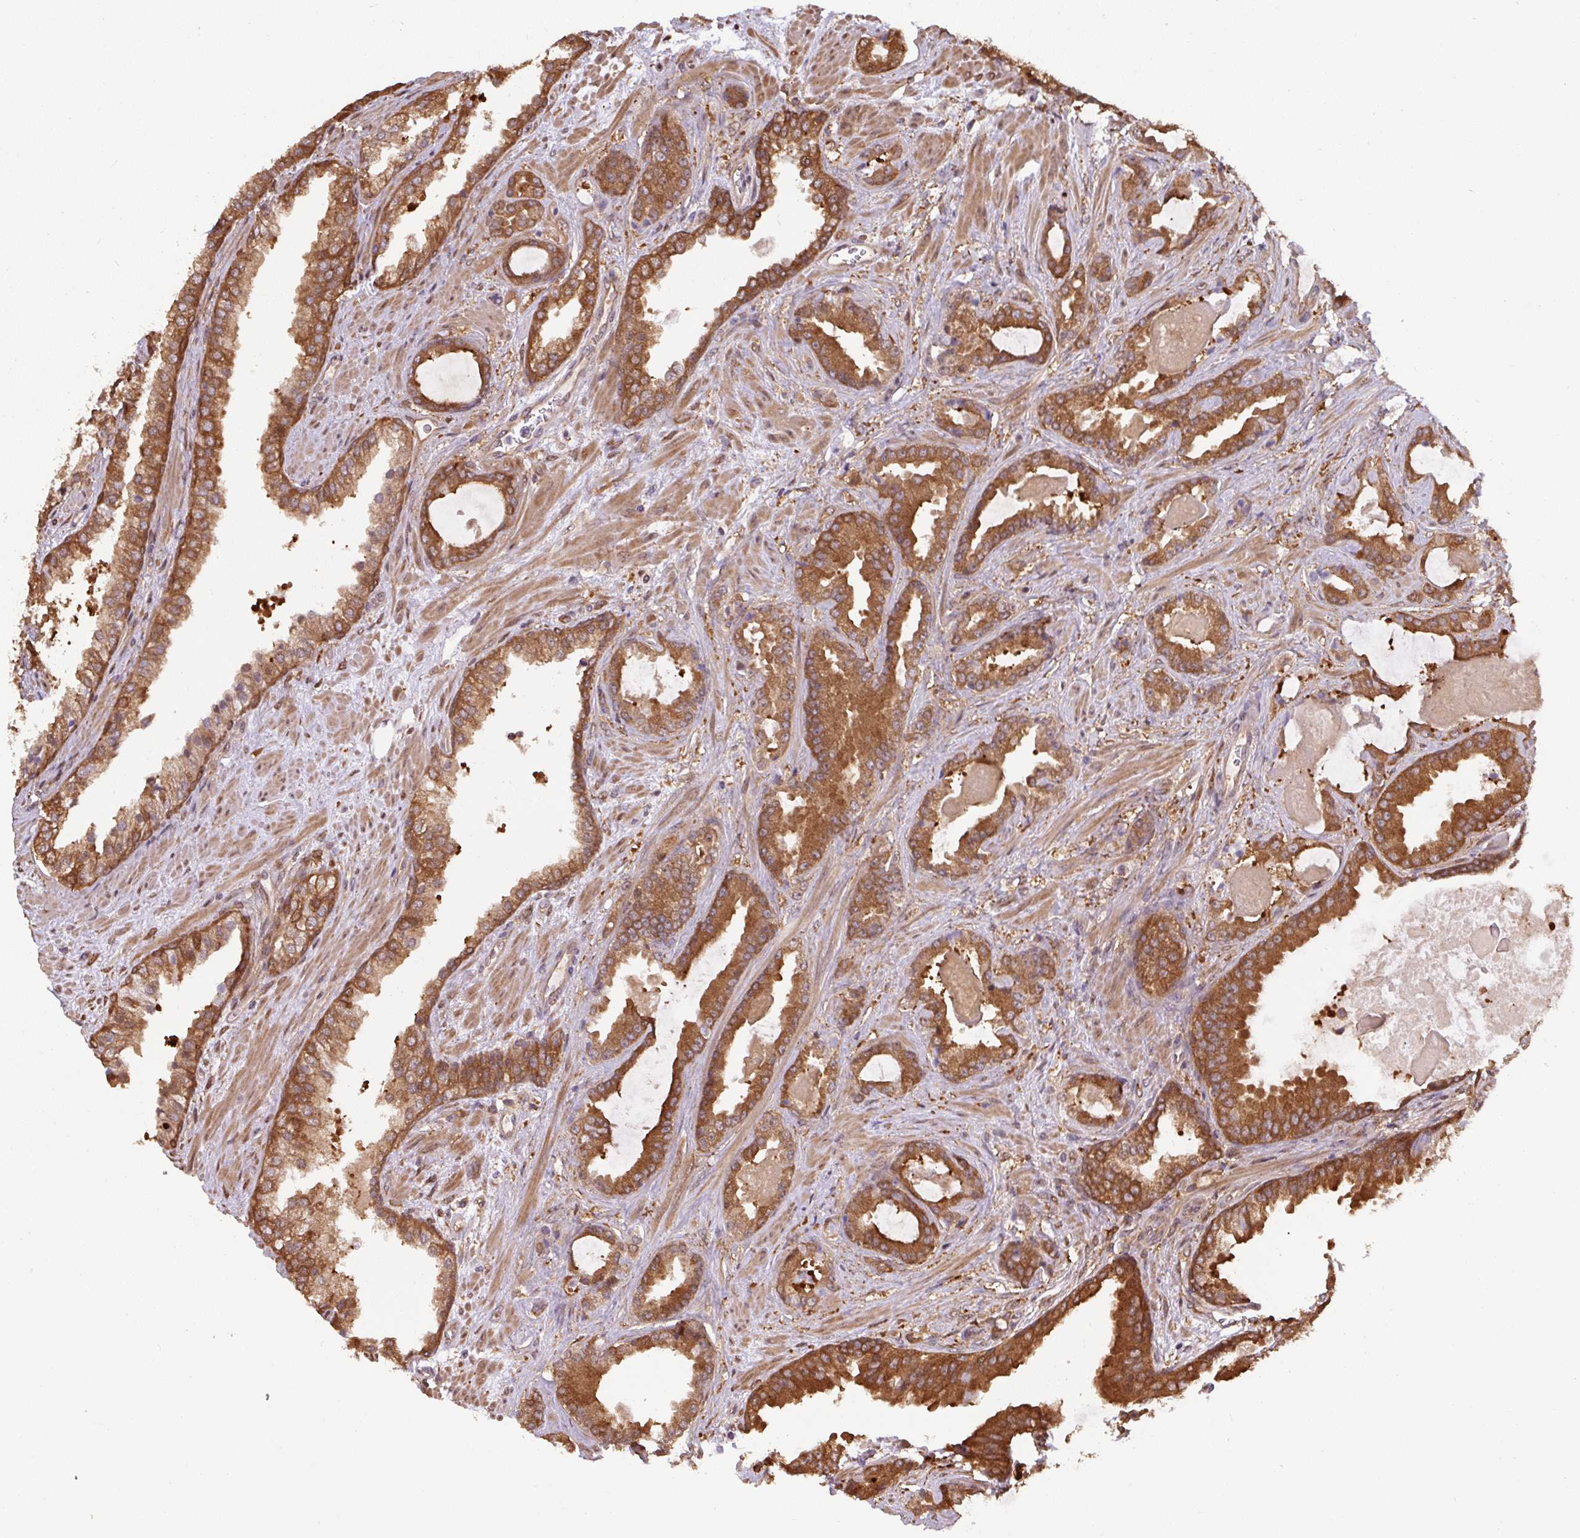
{"staining": {"intensity": "moderate", "quantity": ">75%", "location": "cytoplasmic/membranous"}, "tissue": "prostate cancer", "cell_type": "Tumor cells", "image_type": "cancer", "snomed": [{"axis": "morphology", "description": "Adenocarcinoma, Low grade"}, {"axis": "topography", "description": "Prostate"}], "caption": "This is an image of IHC staining of prostate cancer, which shows moderate expression in the cytoplasmic/membranous of tumor cells.", "gene": "ST13", "patient": {"sex": "male", "age": 62}}